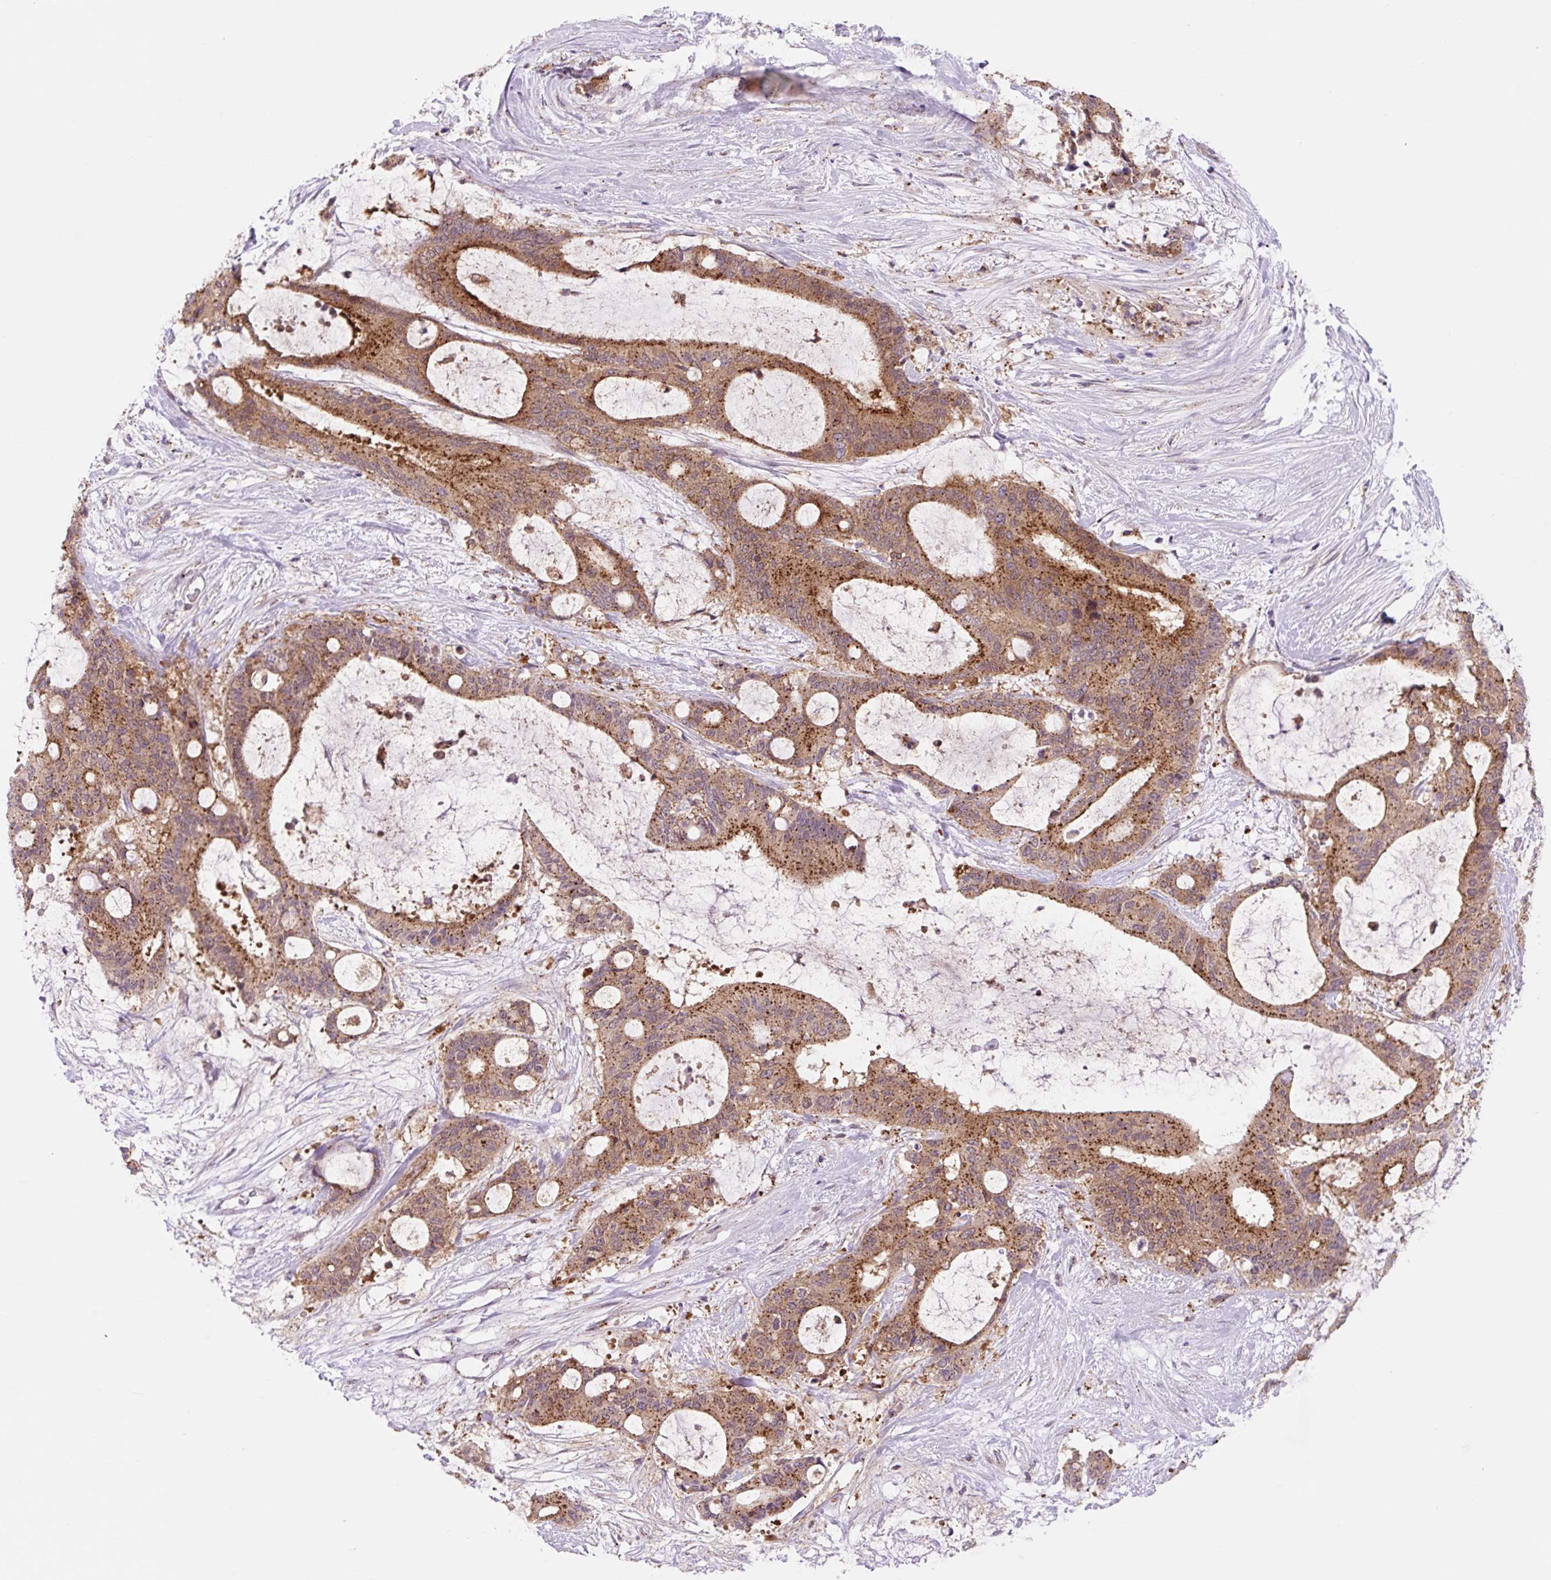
{"staining": {"intensity": "strong", "quantity": ">75%", "location": "cytoplasmic/membranous"}, "tissue": "liver cancer", "cell_type": "Tumor cells", "image_type": "cancer", "snomed": [{"axis": "morphology", "description": "Normal tissue, NOS"}, {"axis": "morphology", "description": "Cholangiocarcinoma"}, {"axis": "topography", "description": "Liver"}, {"axis": "topography", "description": "Peripheral nerve tissue"}], "caption": "Liver cancer stained with a brown dye reveals strong cytoplasmic/membranous positive staining in about >75% of tumor cells.", "gene": "VPS4A", "patient": {"sex": "female", "age": 73}}